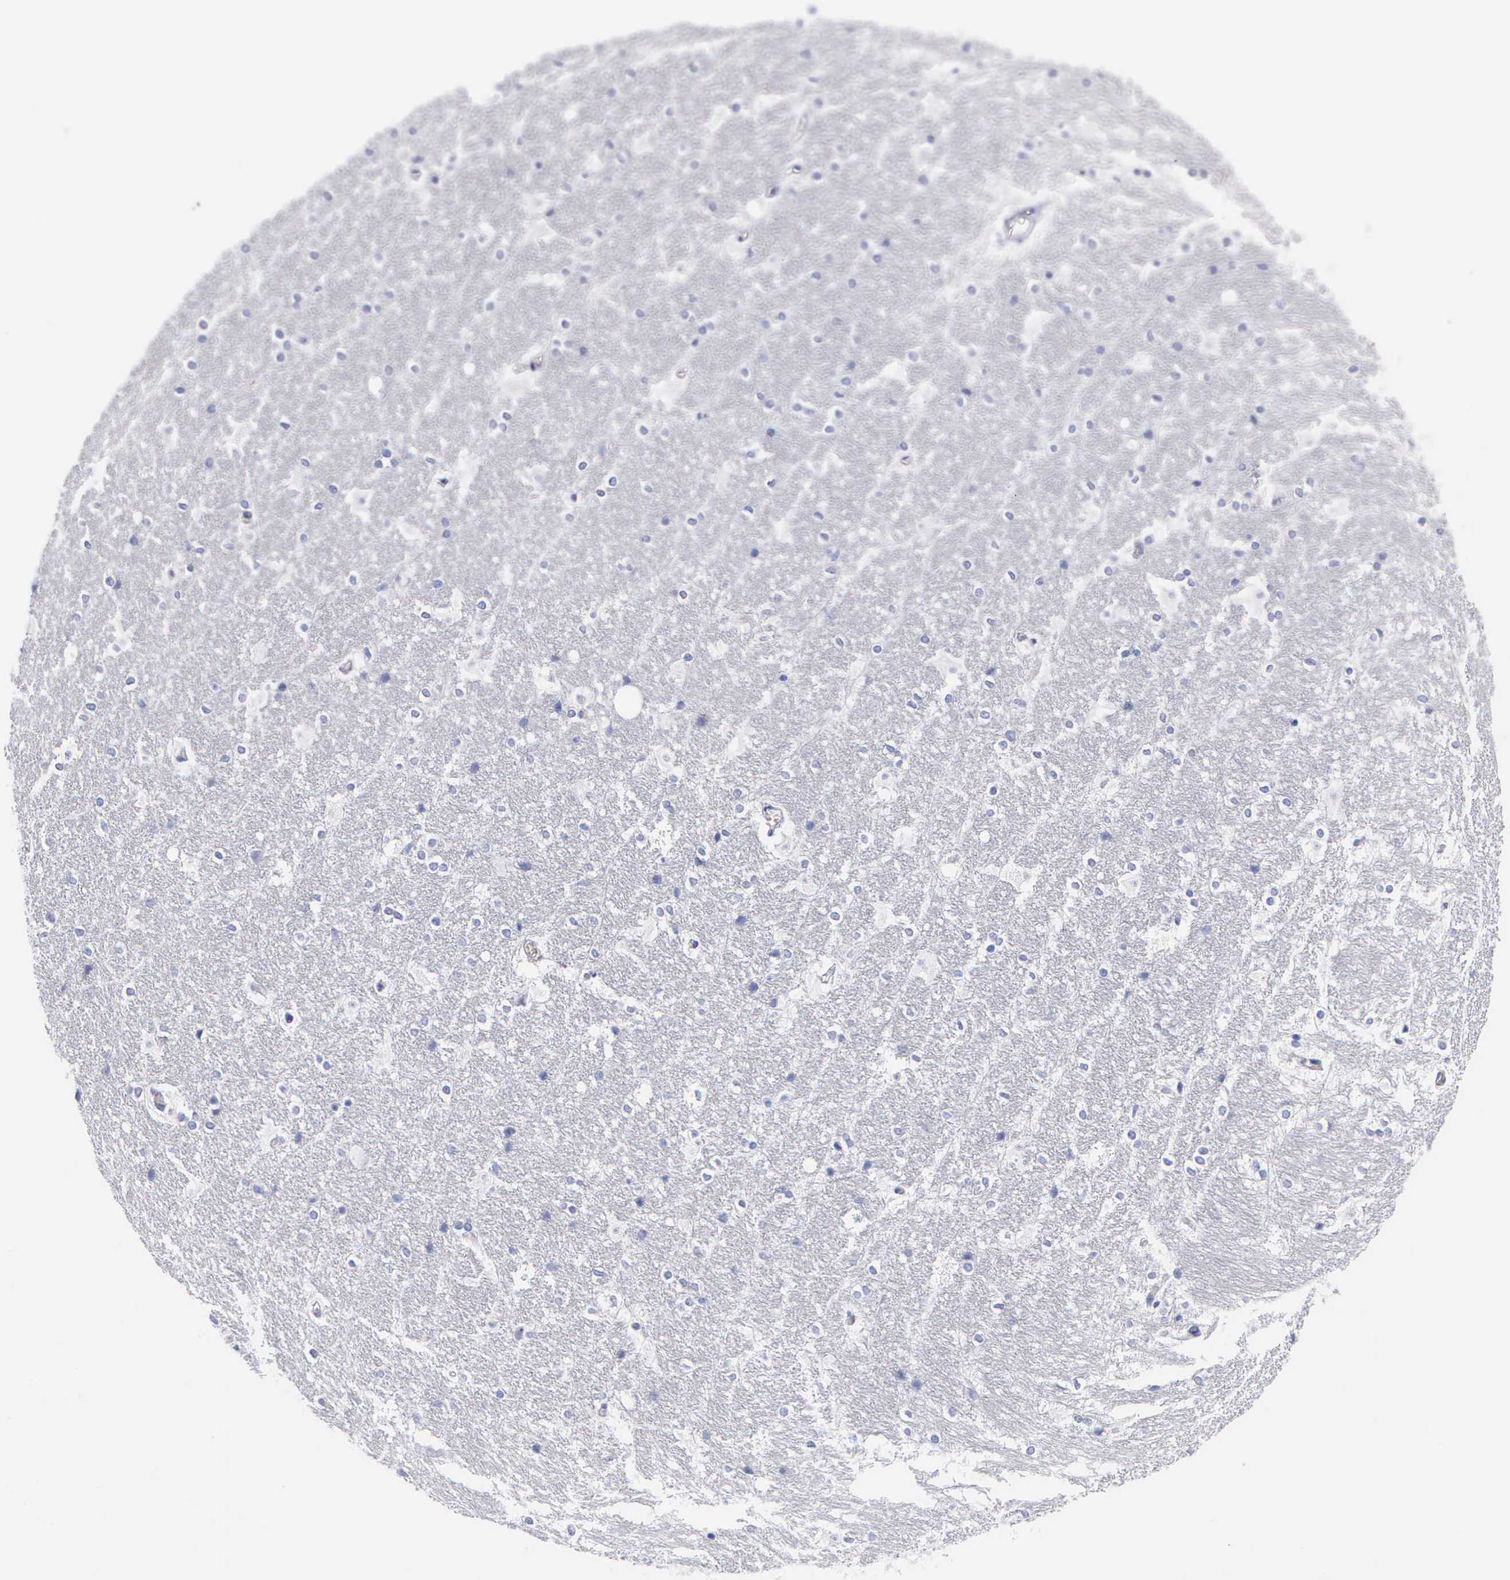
{"staining": {"intensity": "negative", "quantity": "none", "location": "none"}, "tissue": "hippocampus", "cell_type": "Glial cells", "image_type": "normal", "snomed": [{"axis": "morphology", "description": "Normal tissue, NOS"}, {"axis": "topography", "description": "Hippocampus"}], "caption": "An image of hippocampus stained for a protein exhibits no brown staining in glial cells. (DAB immunohistochemistry (IHC) with hematoxylin counter stain).", "gene": "CTSL", "patient": {"sex": "female", "age": 19}}